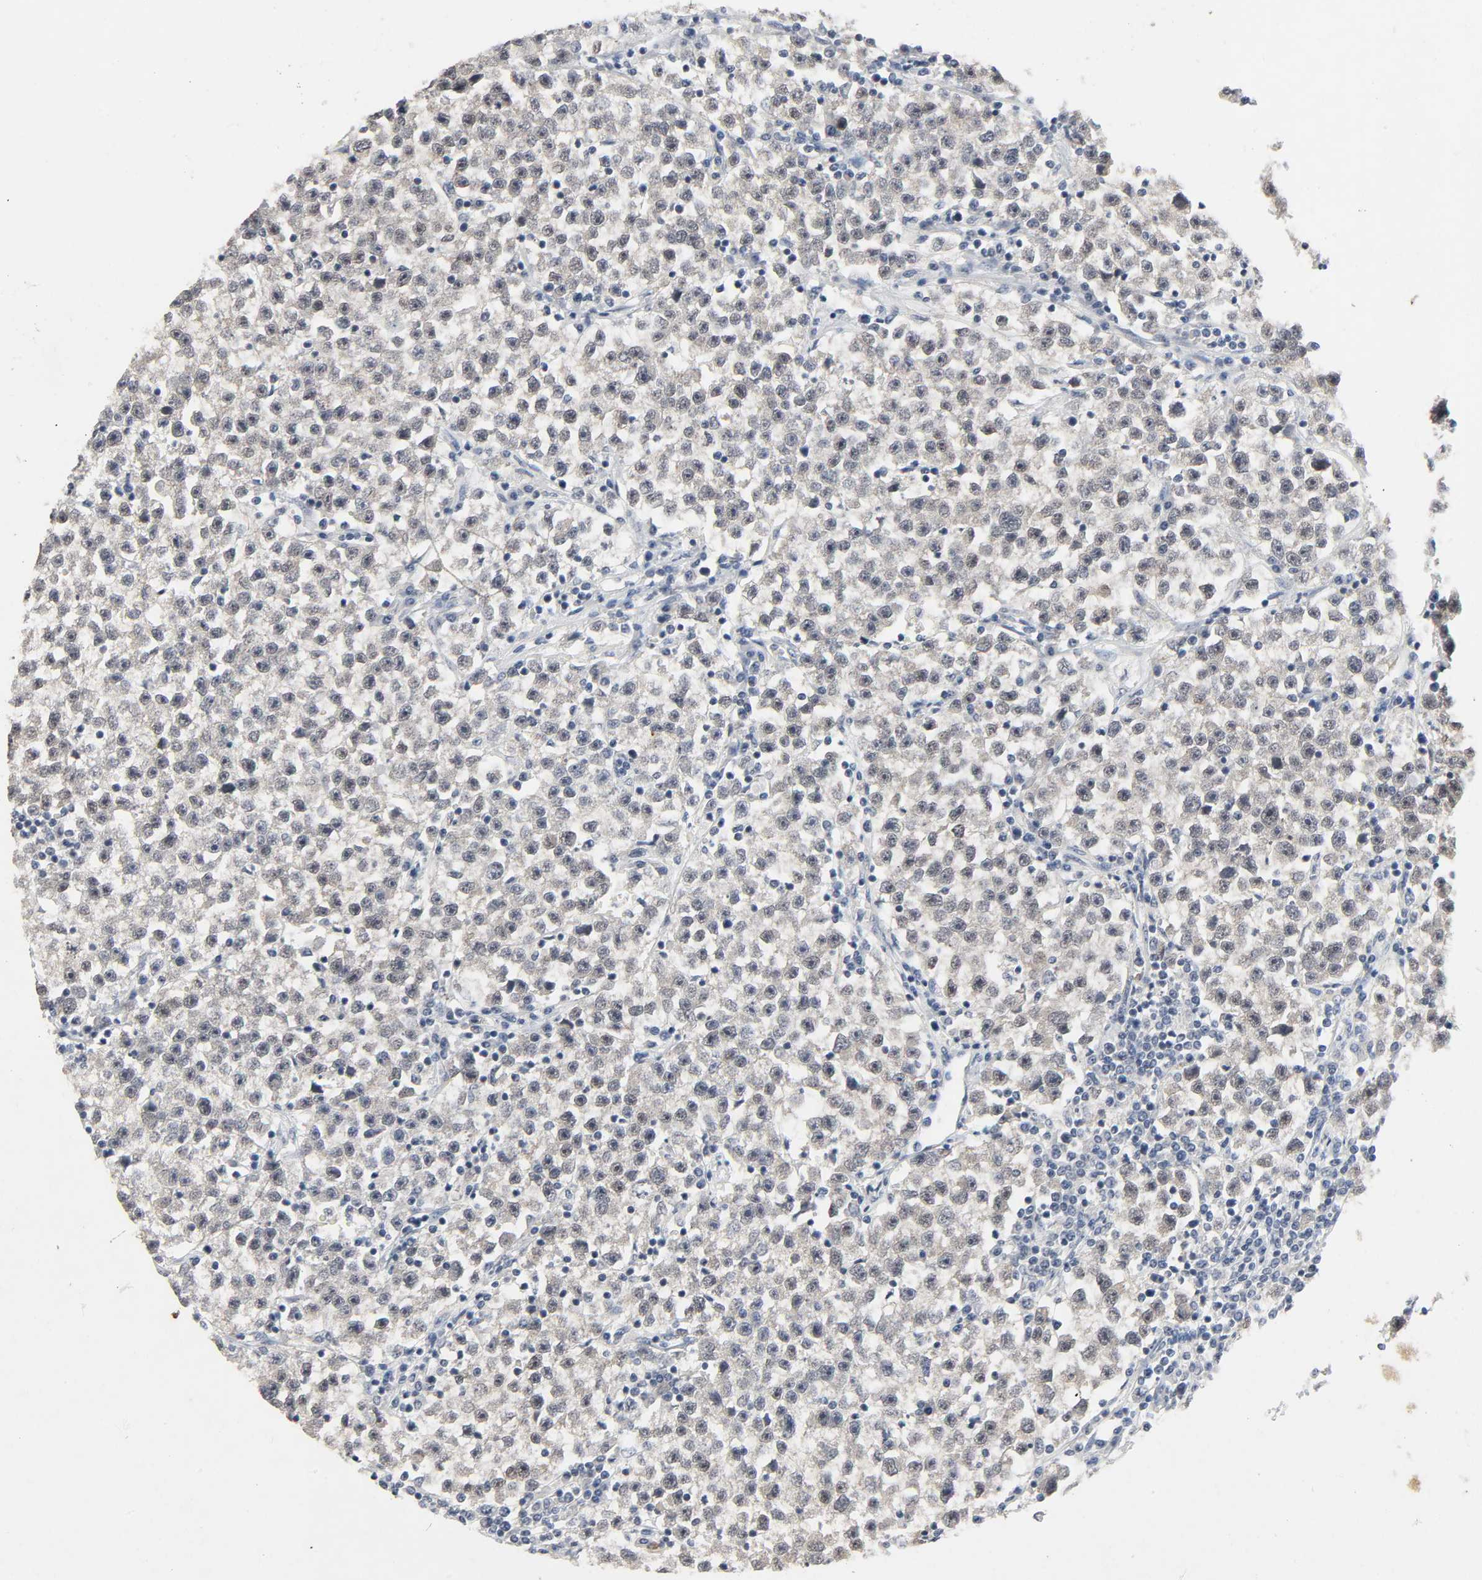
{"staining": {"intensity": "negative", "quantity": "none", "location": "none"}, "tissue": "testis cancer", "cell_type": "Tumor cells", "image_type": "cancer", "snomed": [{"axis": "morphology", "description": "Seminoma, NOS"}, {"axis": "topography", "description": "Testis"}], "caption": "This is an immunohistochemistry micrograph of seminoma (testis). There is no staining in tumor cells.", "gene": "MAPKAPK5", "patient": {"sex": "male", "age": 22}}